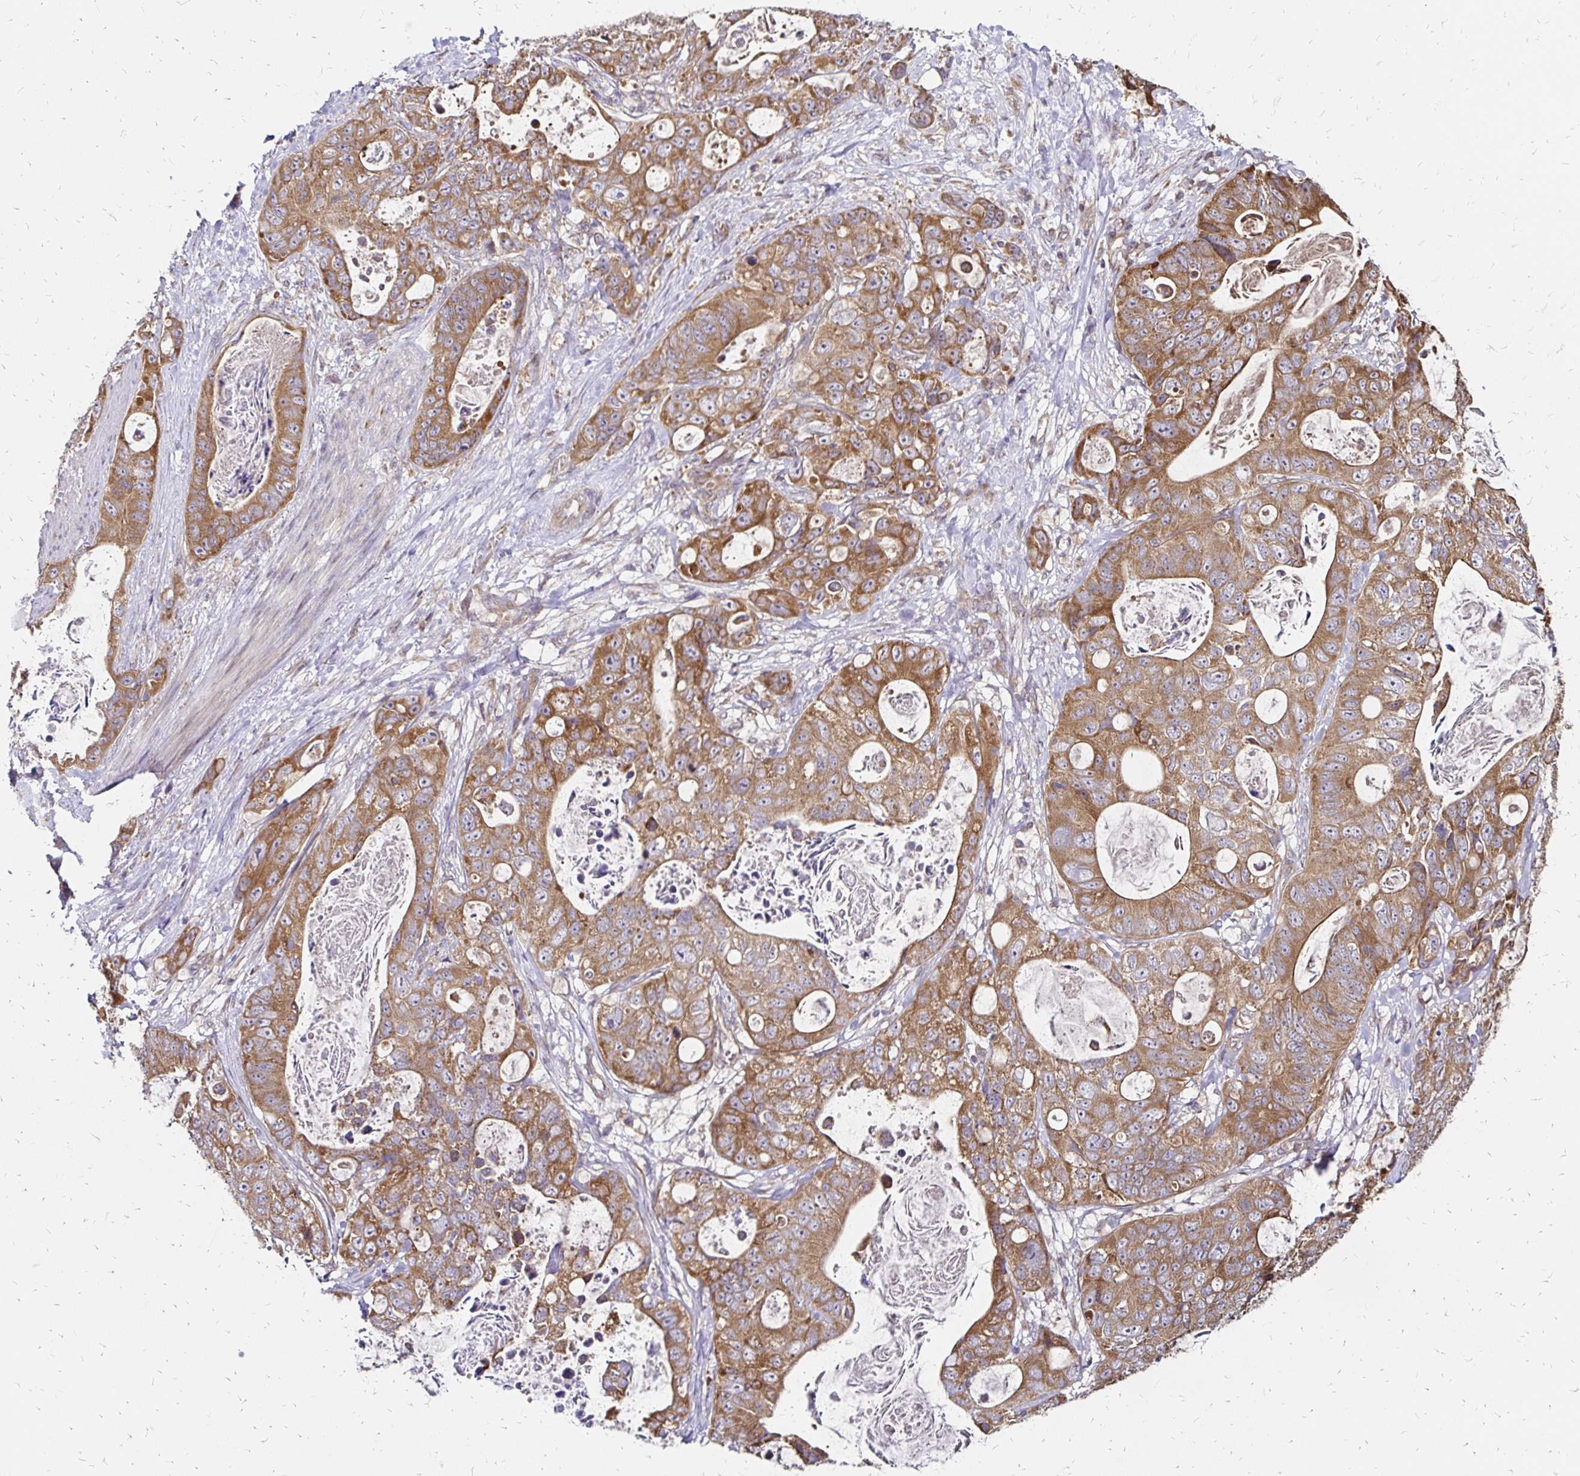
{"staining": {"intensity": "moderate", "quantity": ">75%", "location": "cytoplasmic/membranous"}, "tissue": "stomach cancer", "cell_type": "Tumor cells", "image_type": "cancer", "snomed": [{"axis": "morphology", "description": "Normal tissue, NOS"}, {"axis": "morphology", "description": "Adenocarcinoma, NOS"}, {"axis": "topography", "description": "Stomach"}], "caption": "Immunohistochemical staining of stomach cancer shows moderate cytoplasmic/membranous protein positivity in about >75% of tumor cells. (Brightfield microscopy of DAB IHC at high magnification).", "gene": "ZW10", "patient": {"sex": "female", "age": 89}}